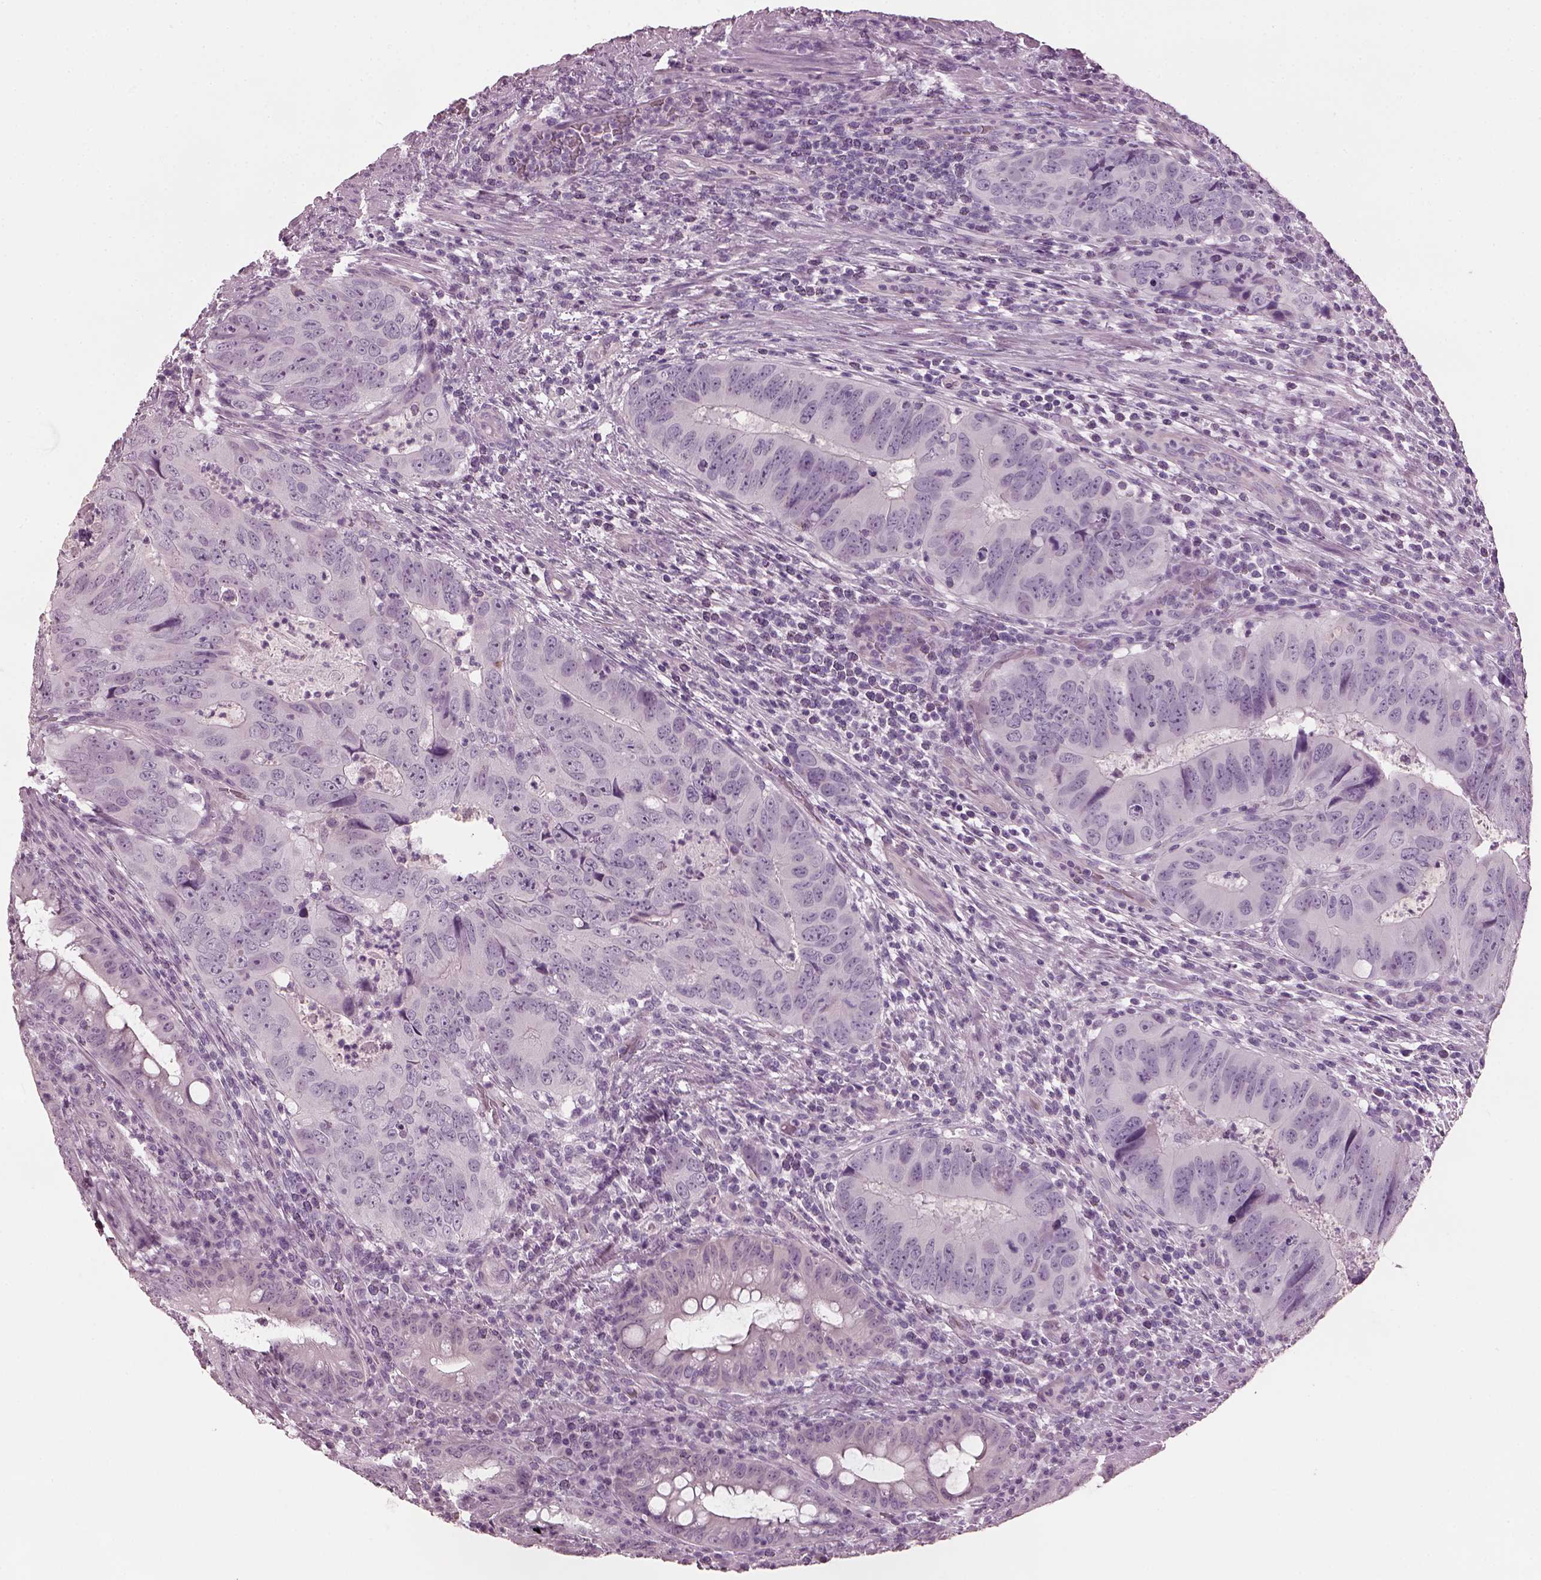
{"staining": {"intensity": "negative", "quantity": "none", "location": "none"}, "tissue": "colorectal cancer", "cell_type": "Tumor cells", "image_type": "cancer", "snomed": [{"axis": "morphology", "description": "Adenocarcinoma, NOS"}, {"axis": "topography", "description": "Colon"}], "caption": "Immunohistochemistry histopathology image of neoplastic tissue: colorectal cancer (adenocarcinoma) stained with DAB displays no significant protein staining in tumor cells.", "gene": "PDC", "patient": {"sex": "male", "age": 79}}